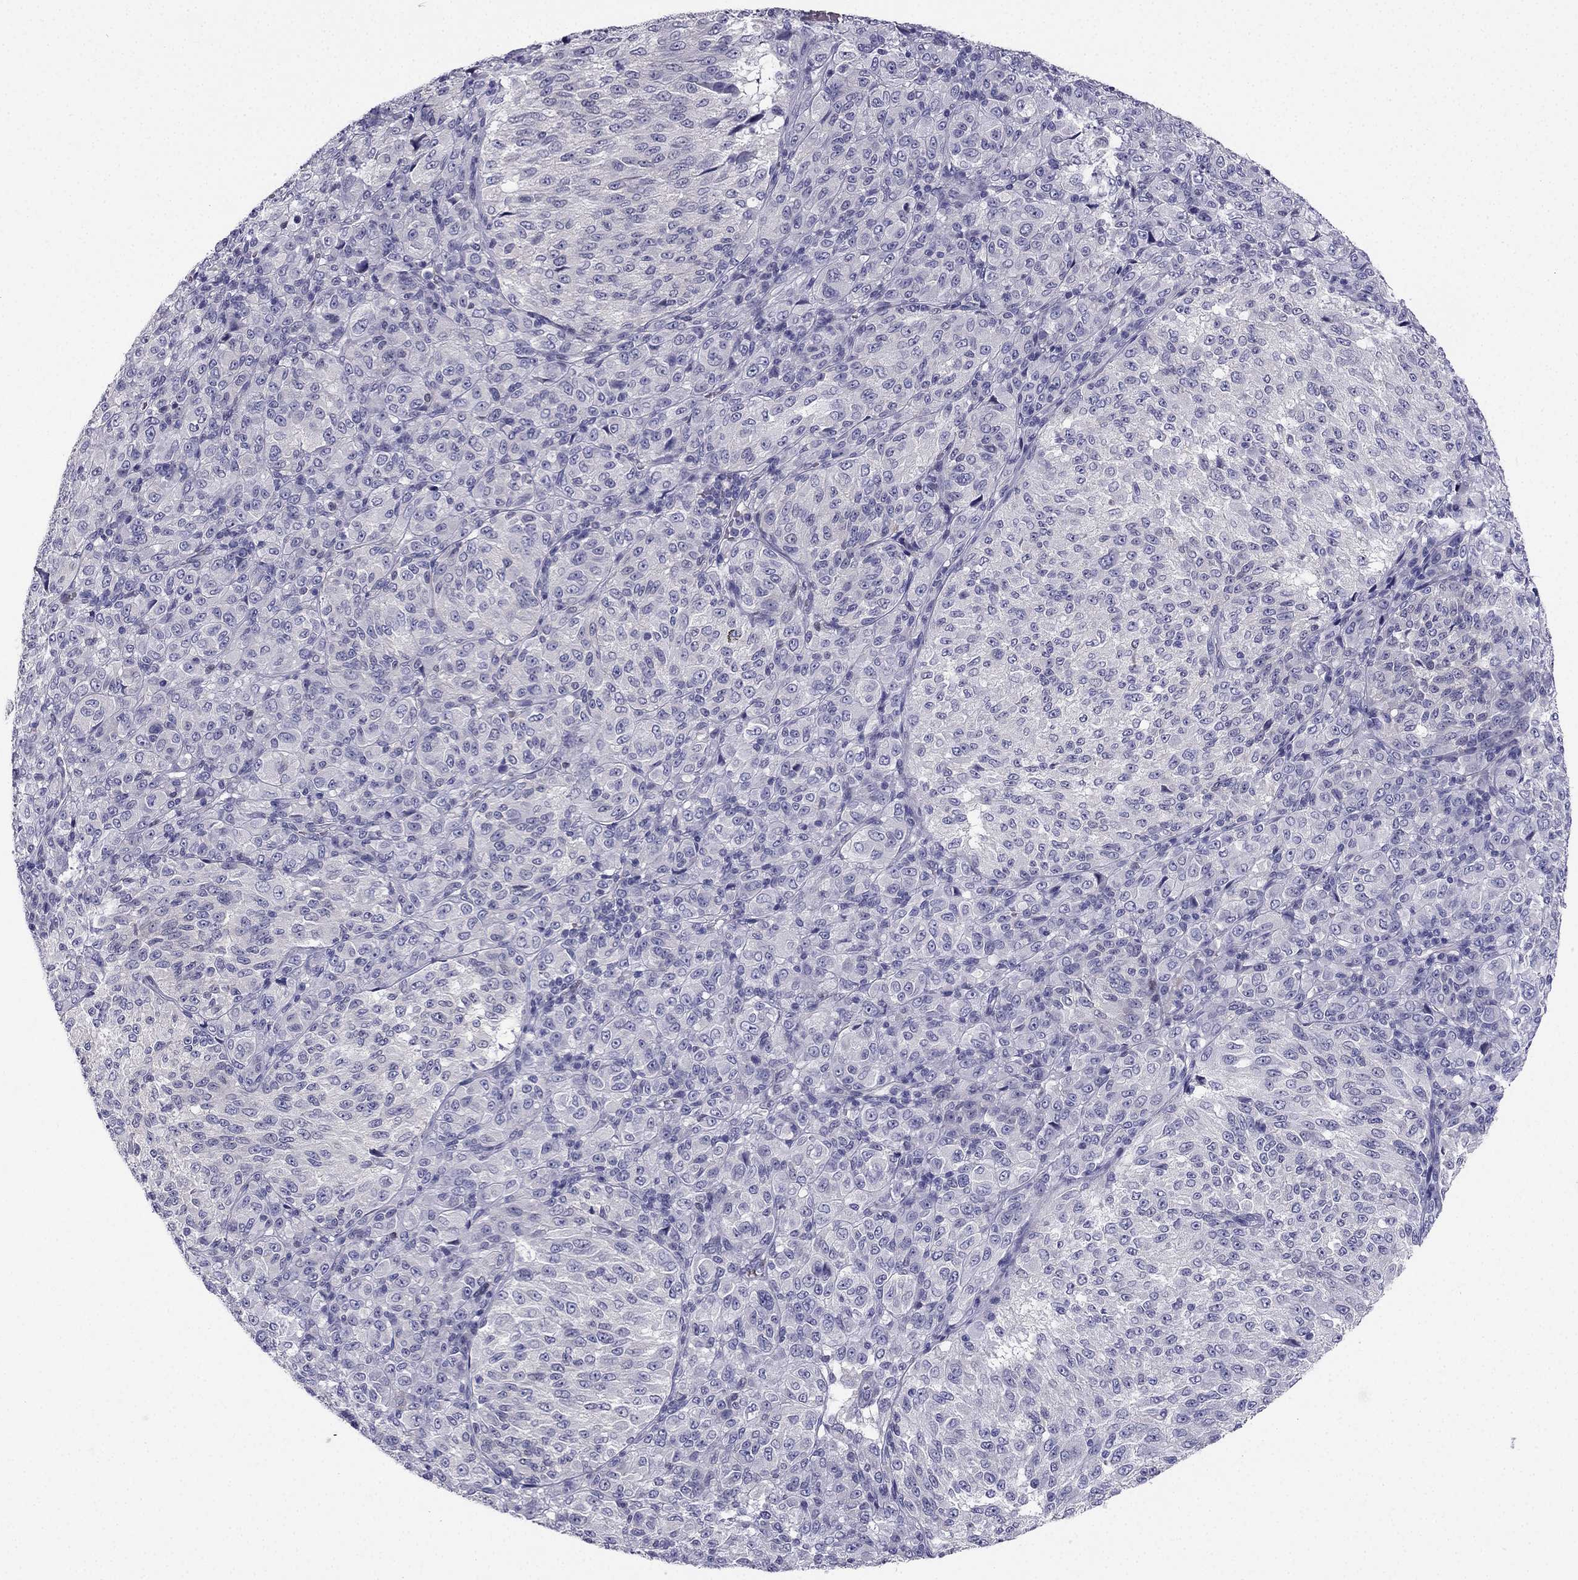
{"staining": {"intensity": "negative", "quantity": "none", "location": "none"}, "tissue": "melanoma", "cell_type": "Tumor cells", "image_type": "cancer", "snomed": [{"axis": "morphology", "description": "Malignant melanoma, Metastatic site"}, {"axis": "topography", "description": "Brain"}], "caption": "Tumor cells are negative for protein expression in human melanoma.", "gene": "RSPH14", "patient": {"sex": "female", "age": 56}}